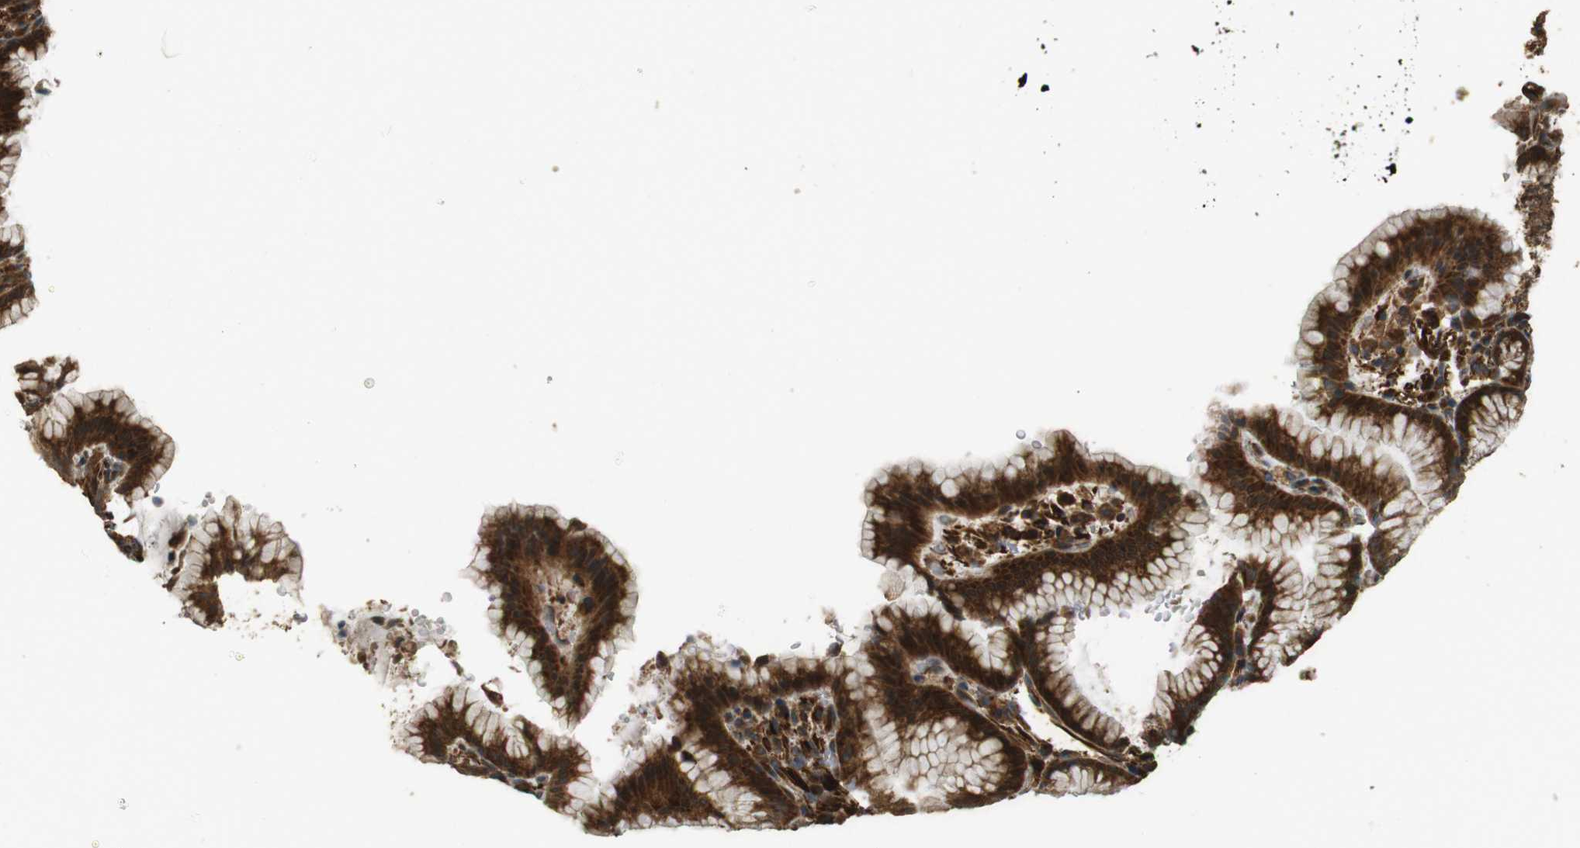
{"staining": {"intensity": "strong", "quantity": ">75%", "location": "cytoplasmic/membranous"}, "tissue": "stomach", "cell_type": "Glandular cells", "image_type": "normal", "snomed": [{"axis": "morphology", "description": "Normal tissue, NOS"}, {"axis": "topography", "description": "Stomach, lower"}], "caption": "High-power microscopy captured an immunohistochemistry photomicrograph of normal stomach, revealing strong cytoplasmic/membranous staining in about >75% of glandular cells. The protein is shown in brown color, while the nuclei are stained blue.", "gene": "BNIP3", "patient": {"sex": "male", "age": 52}}